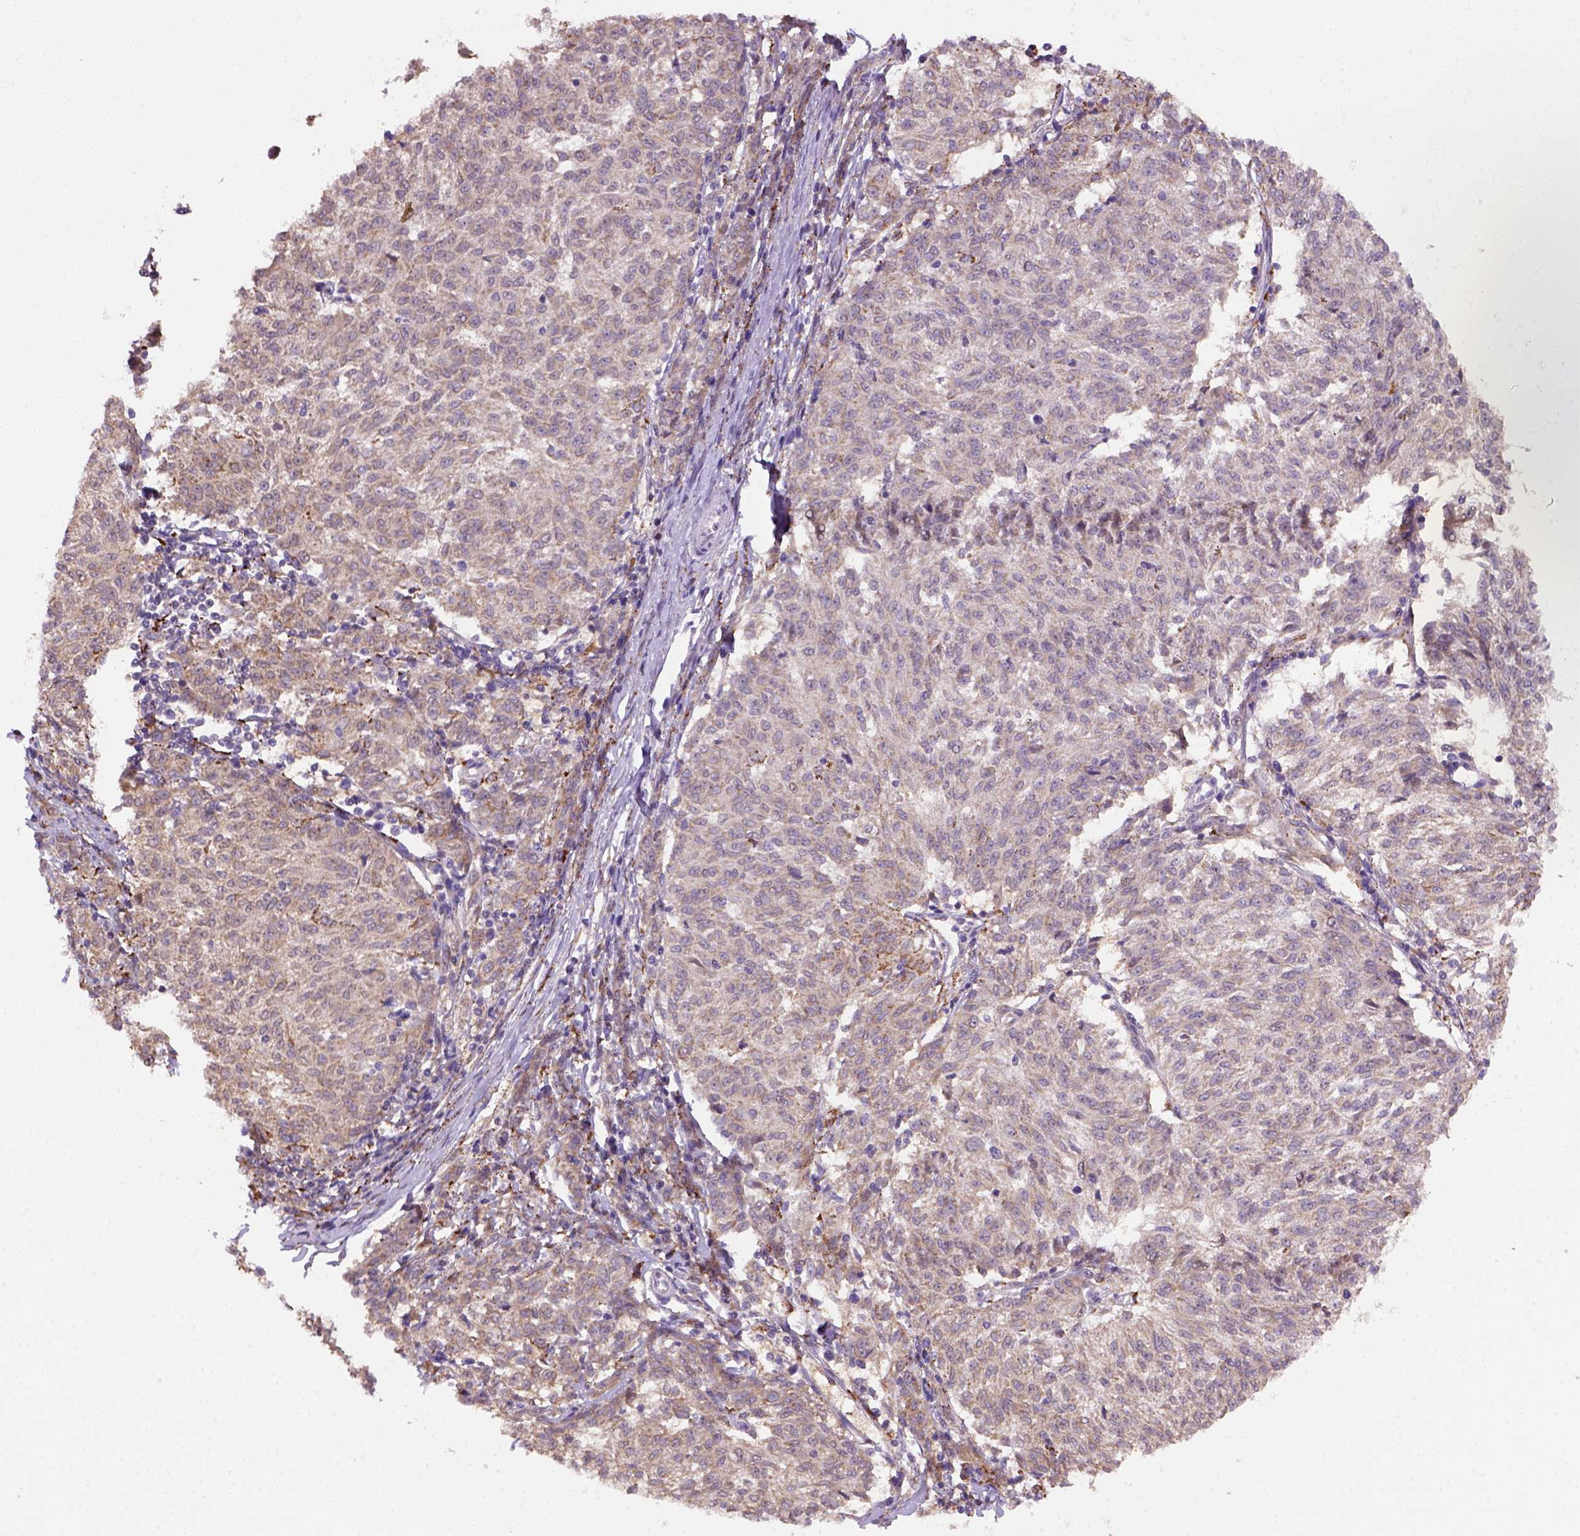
{"staining": {"intensity": "moderate", "quantity": ">75%", "location": "cytoplasmic/membranous"}, "tissue": "melanoma", "cell_type": "Tumor cells", "image_type": "cancer", "snomed": [{"axis": "morphology", "description": "Malignant melanoma, NOS"}, {"axis": "topography", "description": "Skin"}], "caption": "The image demonstrates a brown stain indicating the presence of a protein in the cytoplasmic/membranous of tumor cells in melanoma.", "gene": "FZD7", "patient": {"sex": "female", "age": 72}}